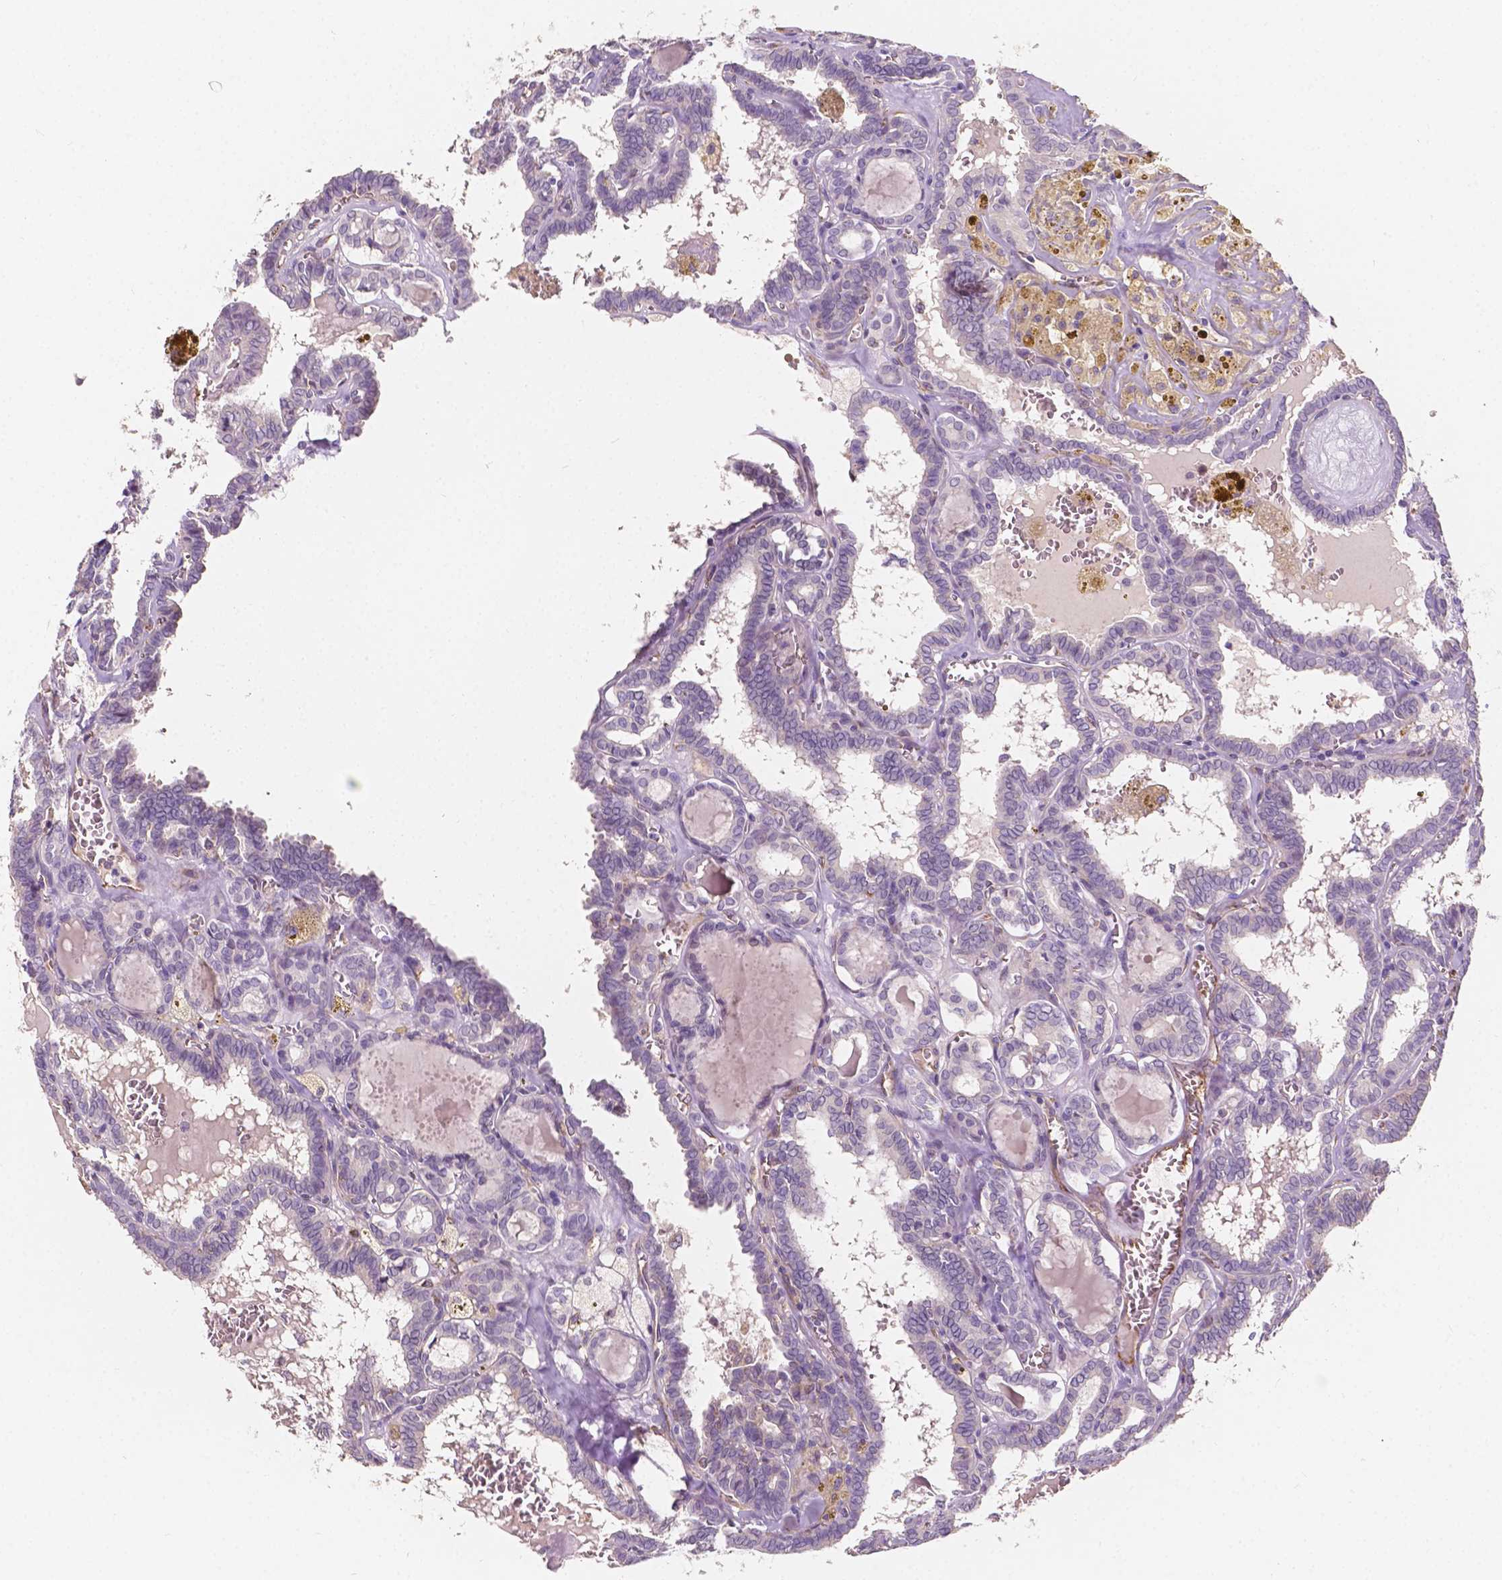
{"staining": {"intensity": "negative", "quantity": "none", "location": "none"}, "tissue": "thyroid cancer", "cell_type": "Tumor cells", "image_type": "cancer", "snomed": [{"axis": "morphology", "description": "Papillary adenocarcinoma, NOS"}, {"axis": "topography", "description": "Thyroid gland"}], "caption": "The image displays no significant expression in tumor cells of papillary adenocarcinoma (thyroid). (Immunohistochemistry, brightfield microscopy, high magnification).", "gene": "SLC22A4", "patient": {"sex": "female", "age": 39}}